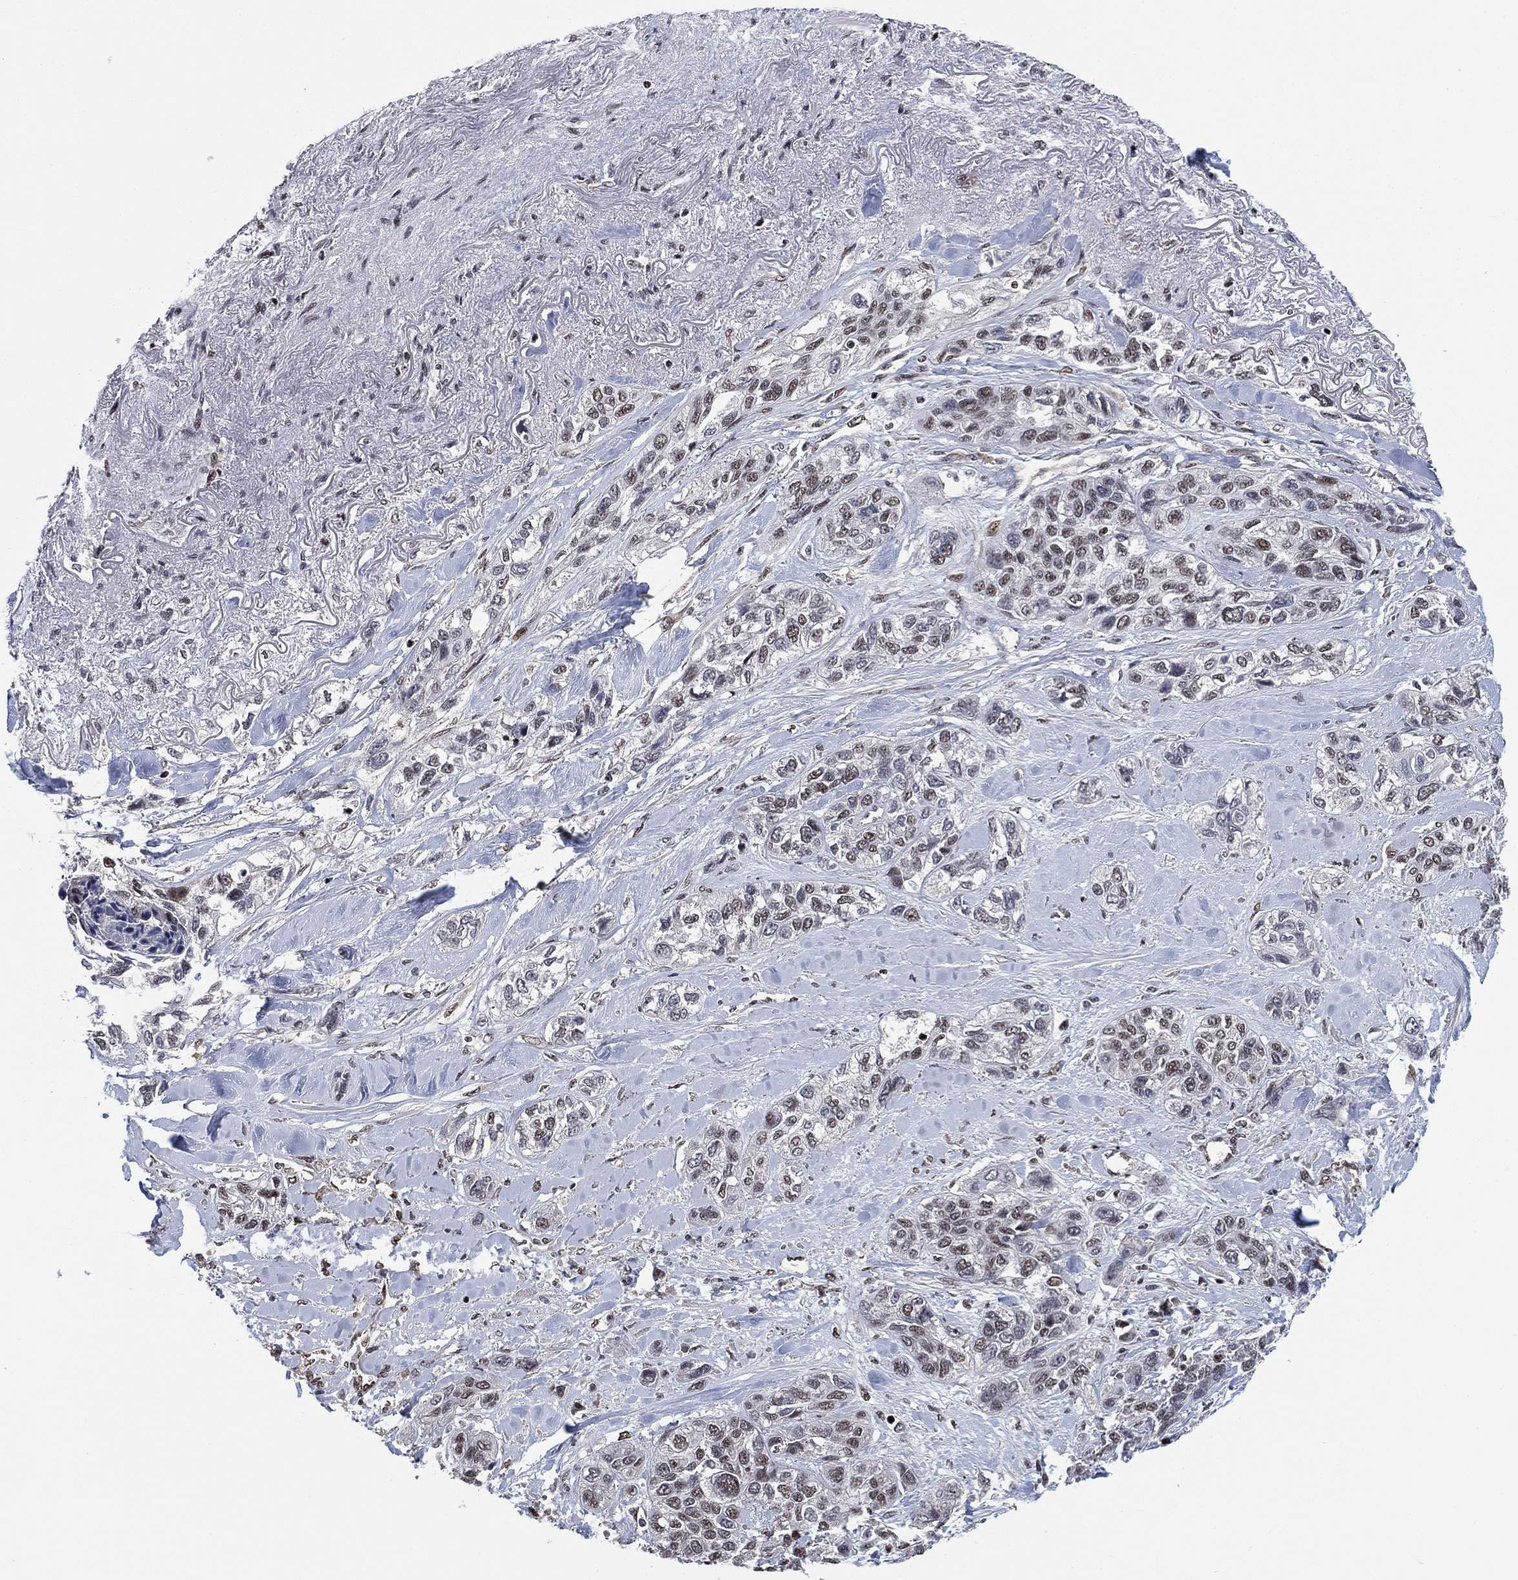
{"staining": {"intensity": "negative", "quantity": "none", "location": "none"}, "tissue": "lung cancer", "cell_type": "Tumor cells", "image_type": "cancer", "snomed": [{"axis": "morphology", "description": "Squamous cell carcinoma, NOS"}, {"axis": "topography", "description": "Lung"}], "caption": "IHC histopathology image of squamous cell carcinoma (lung) stained for a protein (brown), which shows no expression in tumor cells.", "gene": "ZSCAN30", "patient": {"sex": "female", "age": 70}}